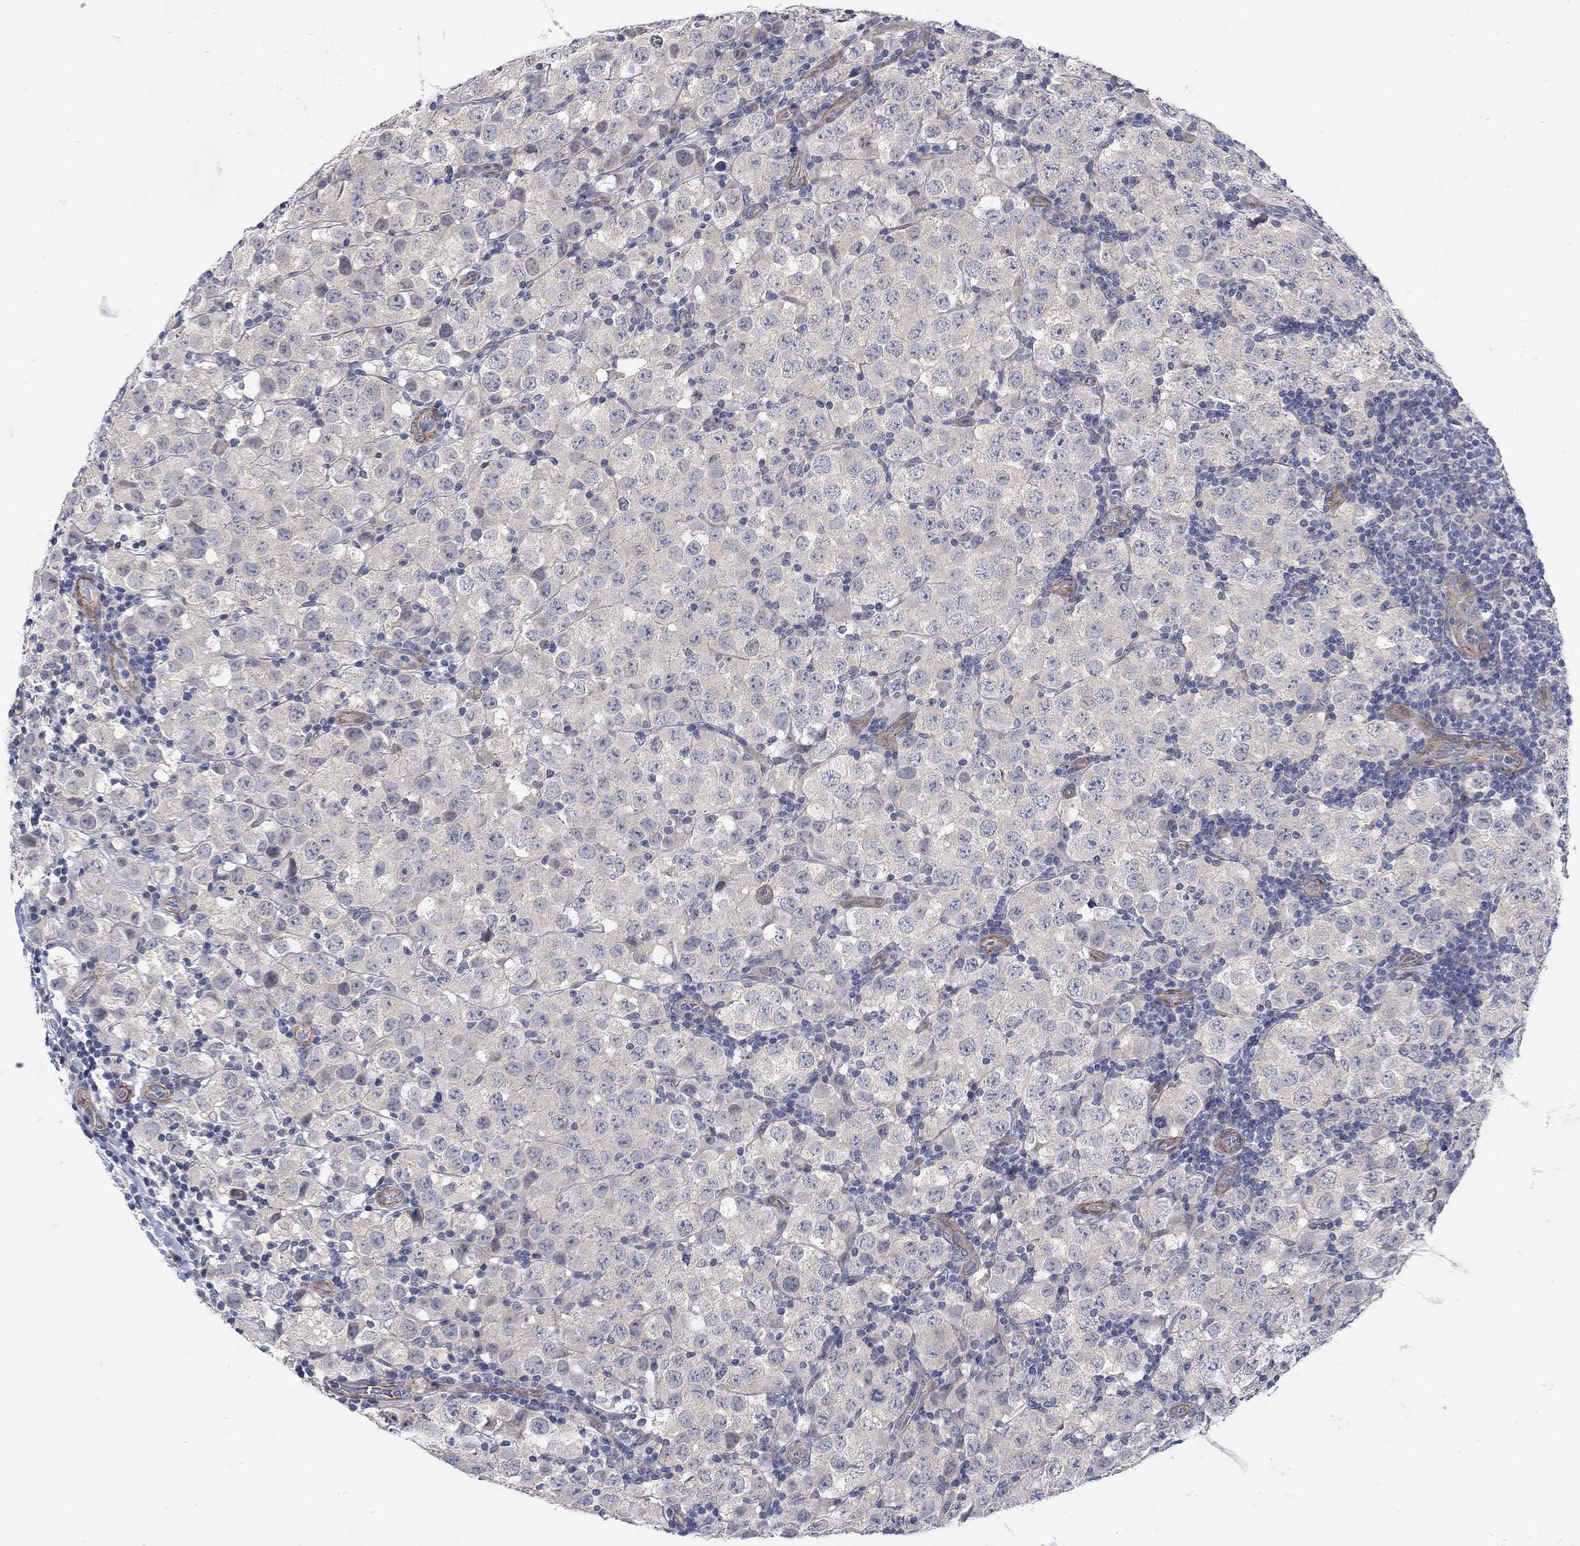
{"staining": {"intensity": "negative", "quantity": "none", "location": "none"}, "tissue": "testis cancer", "cell_type": "Tumor cells", "image_type": "cancer", "snomed": [{"axis": "morphology", "description": "Seminoma, NOS"}, {"axis": "topography", "description": "Testis"}], "caption": "Immunohistochemical staining of human testis cancer displays no significant positivity in tumor cells.", "gene": "SCN7A", "patient": {"sex": "male", "age": 34}}